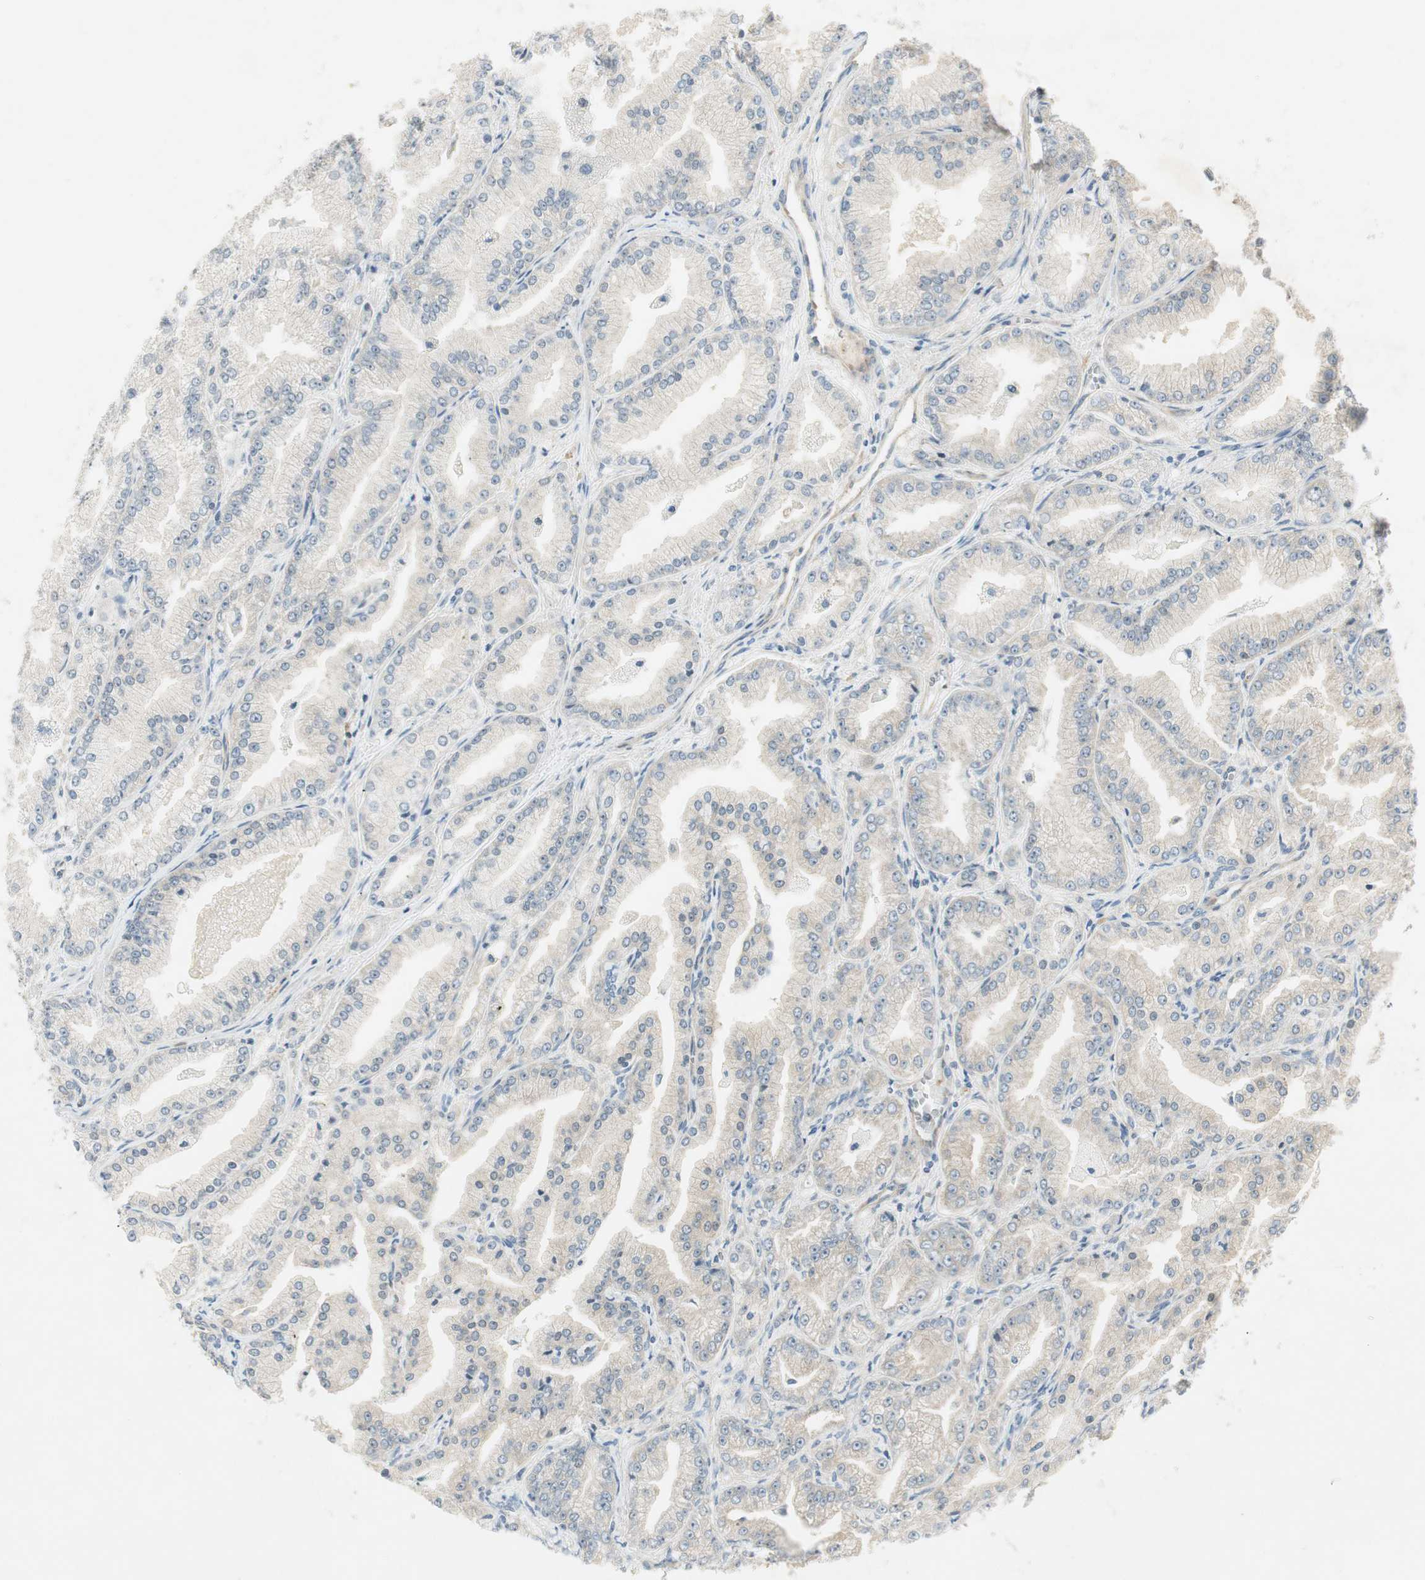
{"staining": {"intensity": "weak", "quantity": "25%-75%", "location": "cytoplasmic/membranous"}, "tissue": "prostate cancer", "cell_type": "Tumor cells", "image_type": "cancer", "snomed": [{"axis": "morphology", "description": "Adenocarcinoma, High grade"}, {"axis": "topography", "description": "Prostate"}], "caption": "DAB immunohistochemical staining of prostate cancer shows weak cytoplasmic/membranous protein staining in about 25%-75% of tumor cells.", "gene": "STON1-GTF2A1L", "patient": {"sex": "male", "age": 61}}